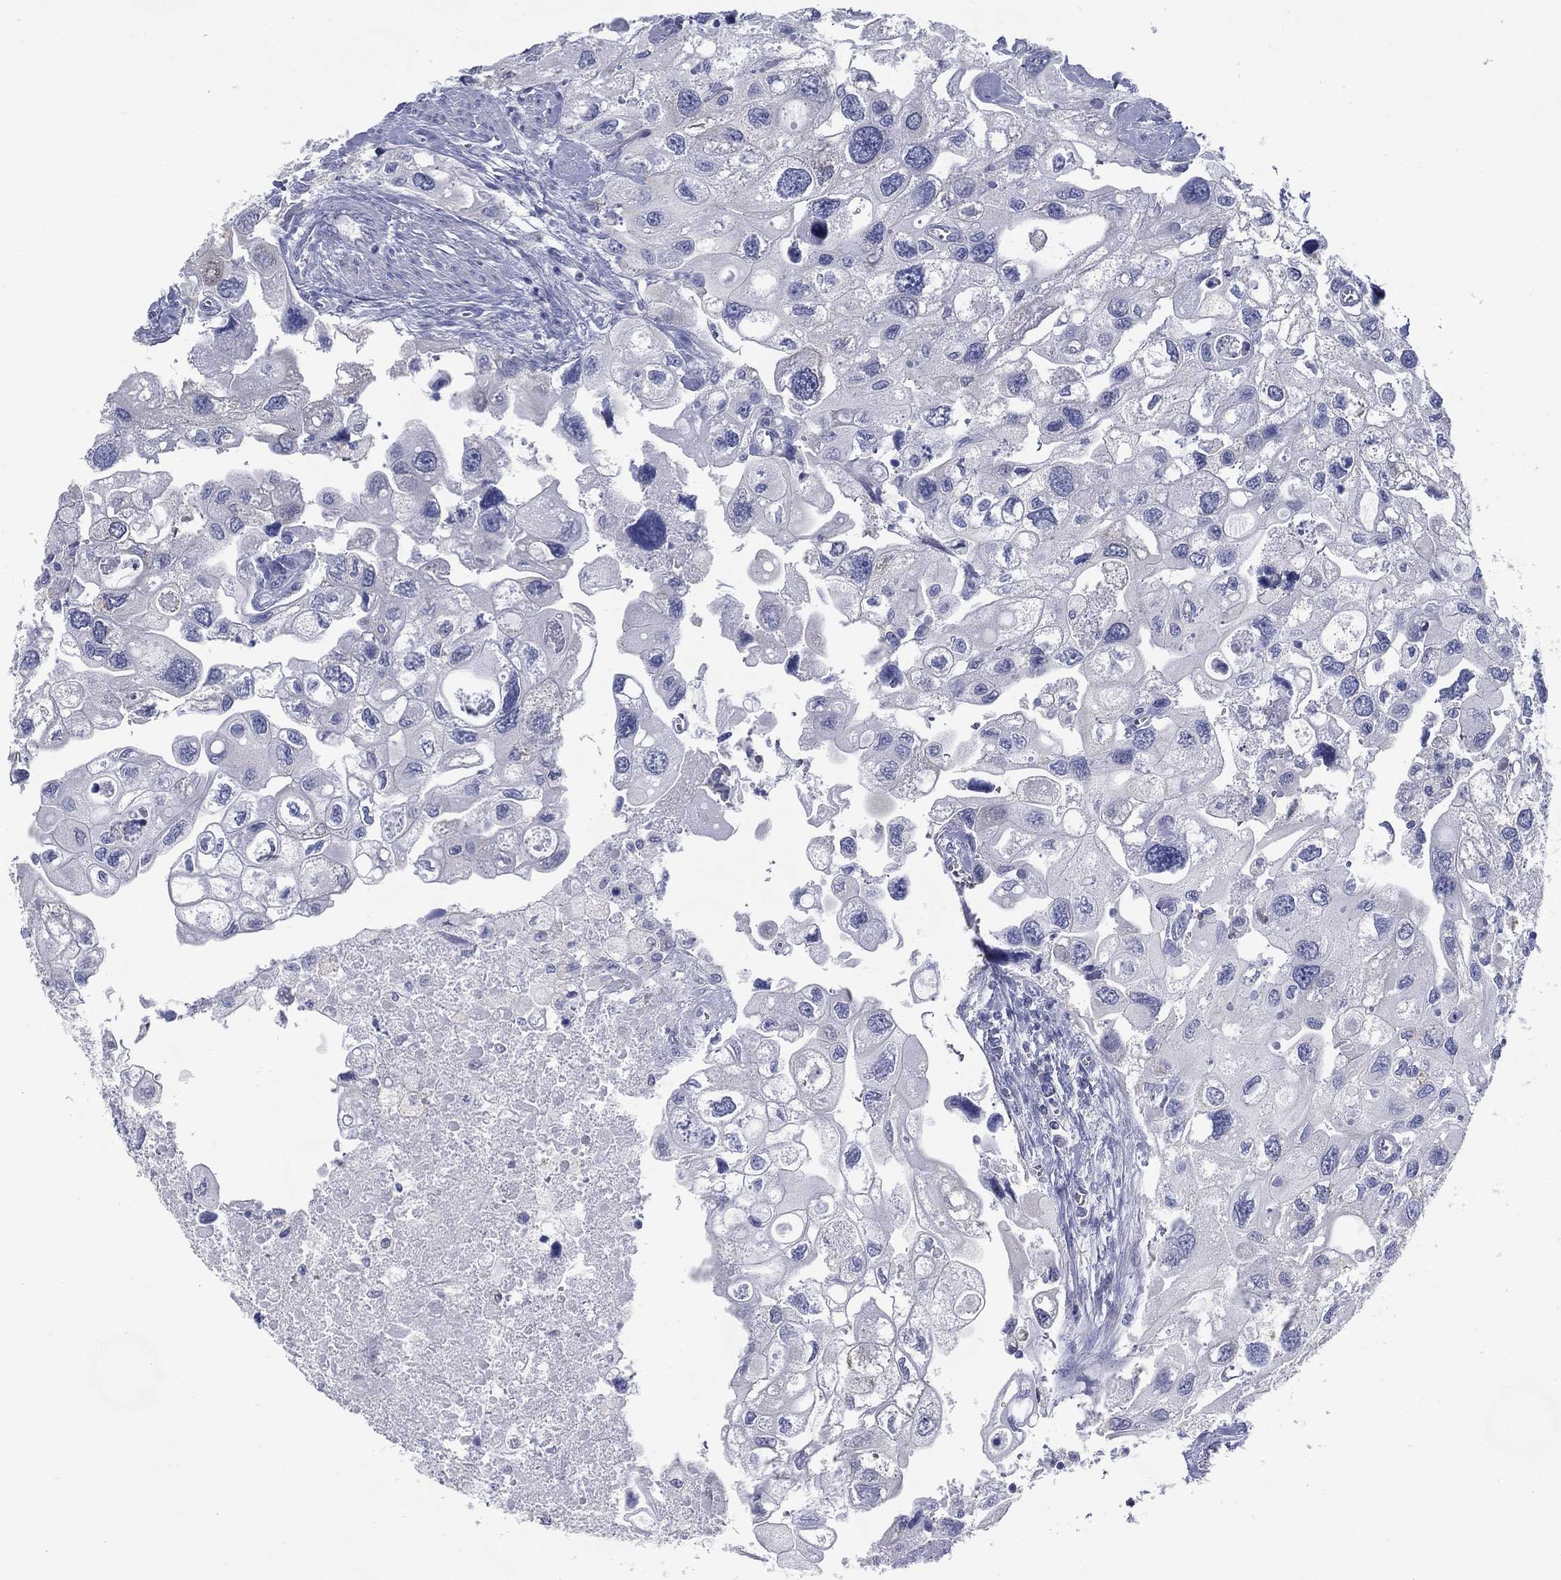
{"staining": {"intensity": "negative", "quantity": "none", "location": "none"}, "tissue": "urothelial cancer", "cell_type": "Tumor cells", "image_type": "cancer", "snomed": [{"axis": "morphology", "description": "Urothelial carcinoma, High grade"}, {"axis": "topography", "description": "Urinary bladder"}], "caption": "Immunohistochemistry of urothelial carcinoma (high-grade) shows no expression in tumor cells.", "gene": "C19orf18", "patient": {"sex": "male", "age": 59}}